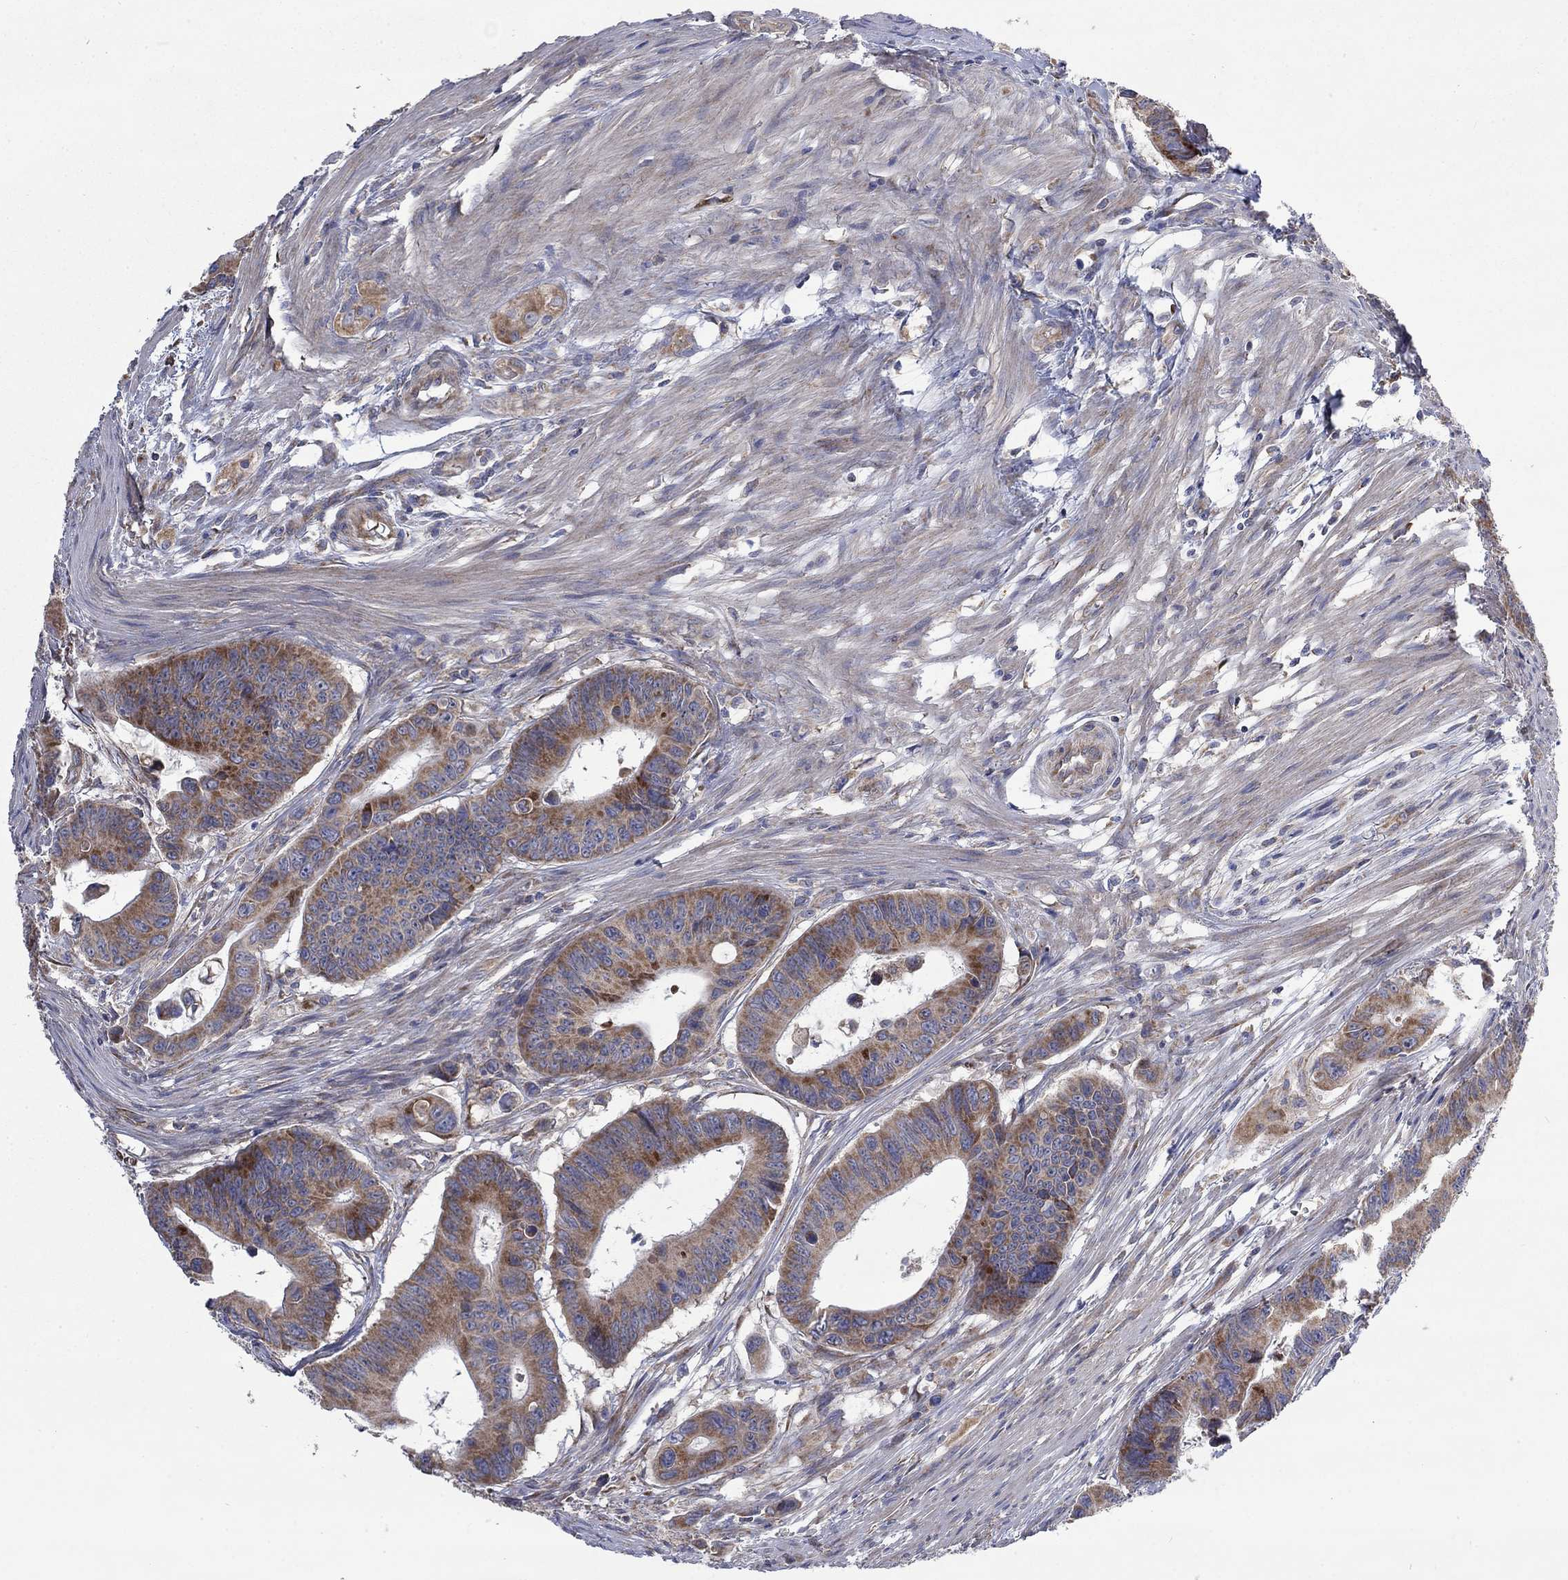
{"staining": {"intensity": "moderate", "quantity": "25%-75%", "location": "cytoplasmic/membranous"}, "tissue": "colorectal cancer", "cell_type": "Tumor cells", "image_type": "cancer", "snomed": [{"axis": "morphology", "description": "Adenocarcinoma, NOS"}, {"axis": "topography", "description": "Colon"}], "caption": "This photomicrograph shows immunohistochemistry staining of human adenocarcinoma (colorectal), with medium moderate cytoplasmic/membranous expression in approximately 25%-75% of tumor cells.", "gene": "RPLP0", "patient": {"sex": "female", "age": 87}}